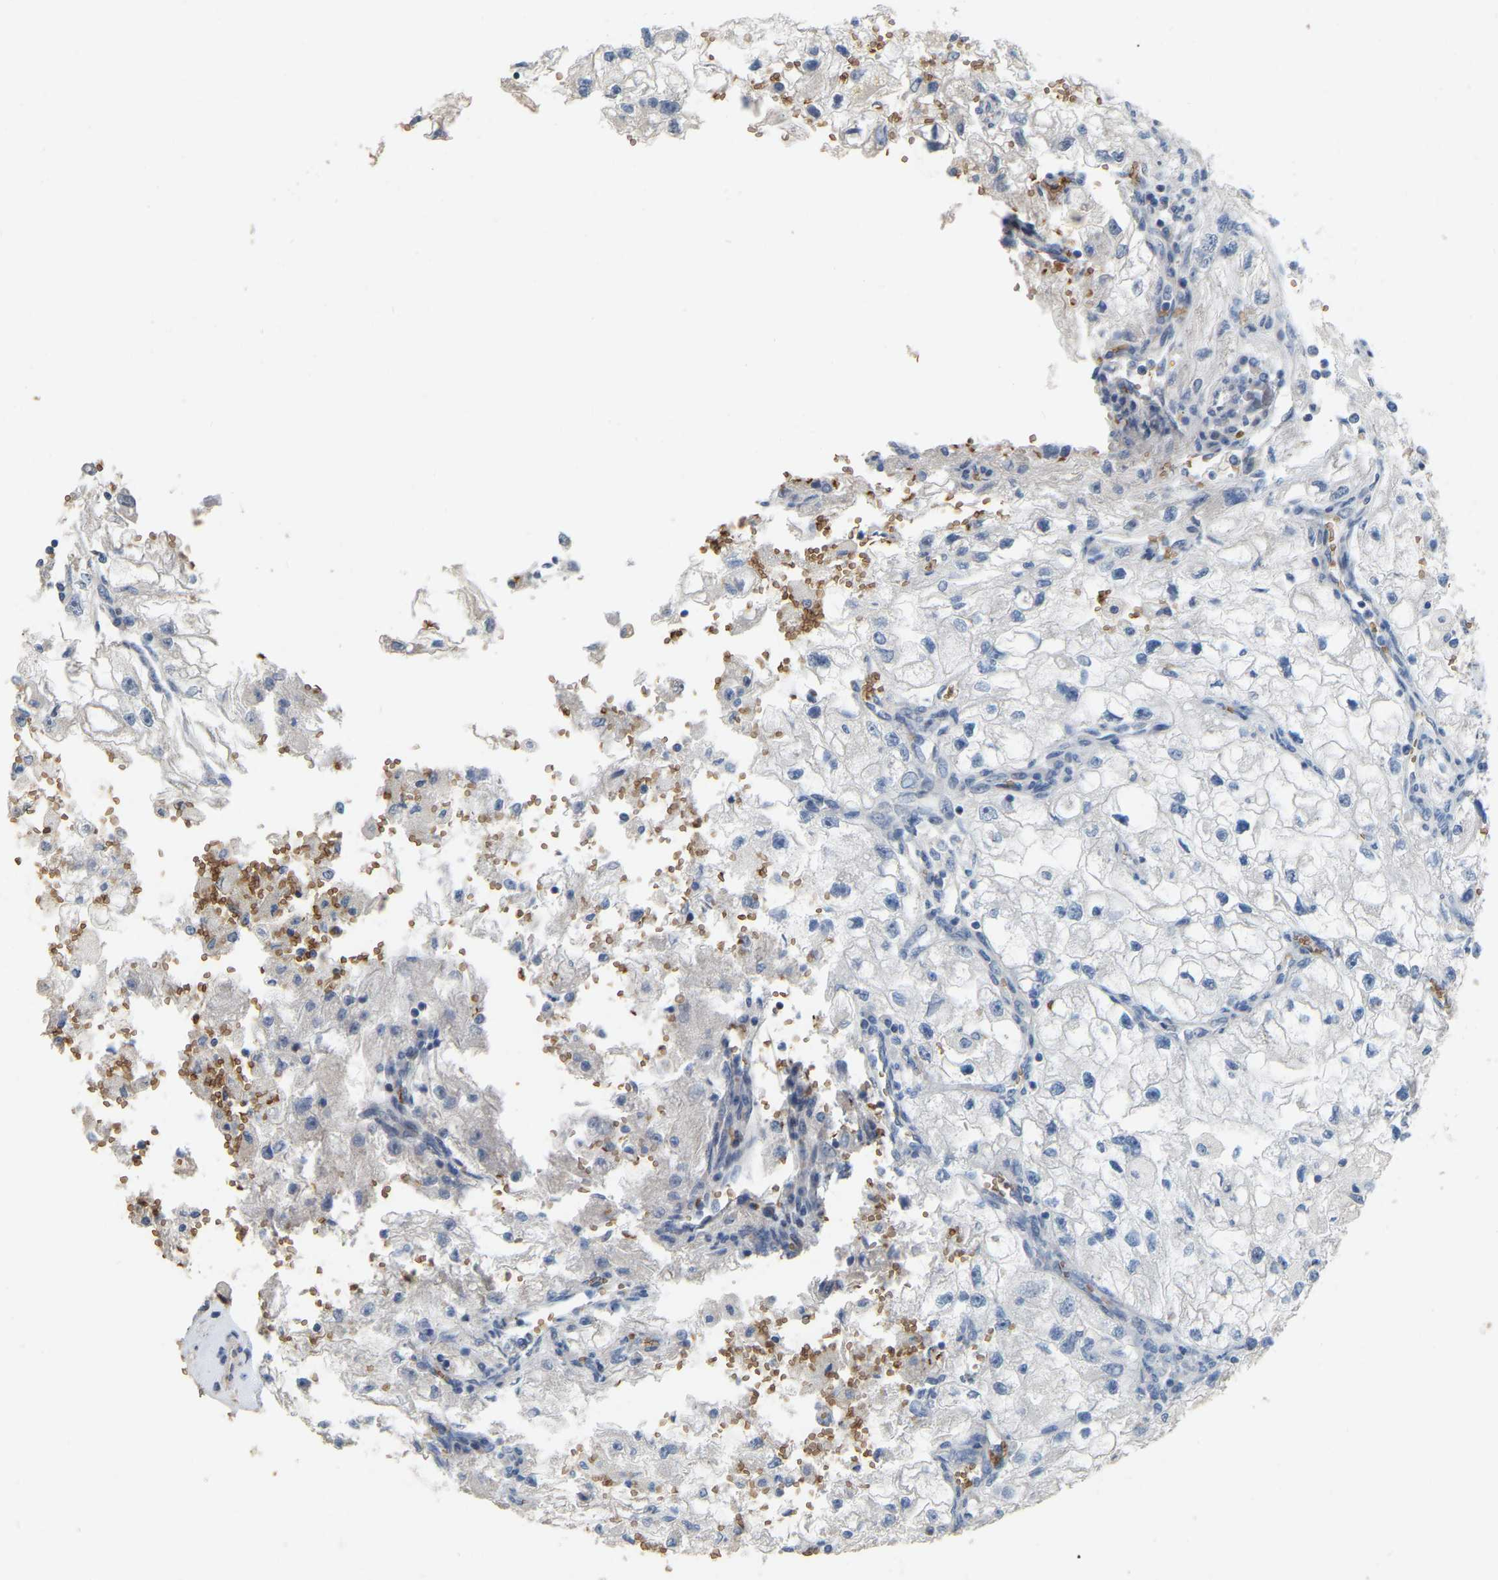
{"staining": {"intensity": "negative", "quantity": "none", "location": "none"}, "tissue": "renal cancer", "cell_type": "Tumor cells", "image_type": "cancer", "snomed": [{"axis": "morphology", "description": "Adenocarcinoma, NOS"}, {"axis": "topography", "description": "Kidney"}], "caption": "Immunohistochemical staining of human renal cancer (adenocarcinoma) exhibits no significant expression in tumor cells. The staining is performed using DAB (3,3'-diaminobenzidine) brown chromogen with nuclei counter-stained in using hematoxylin.", "gene": "CFAP298", "patient": {"sex": "female", "age": 70}}